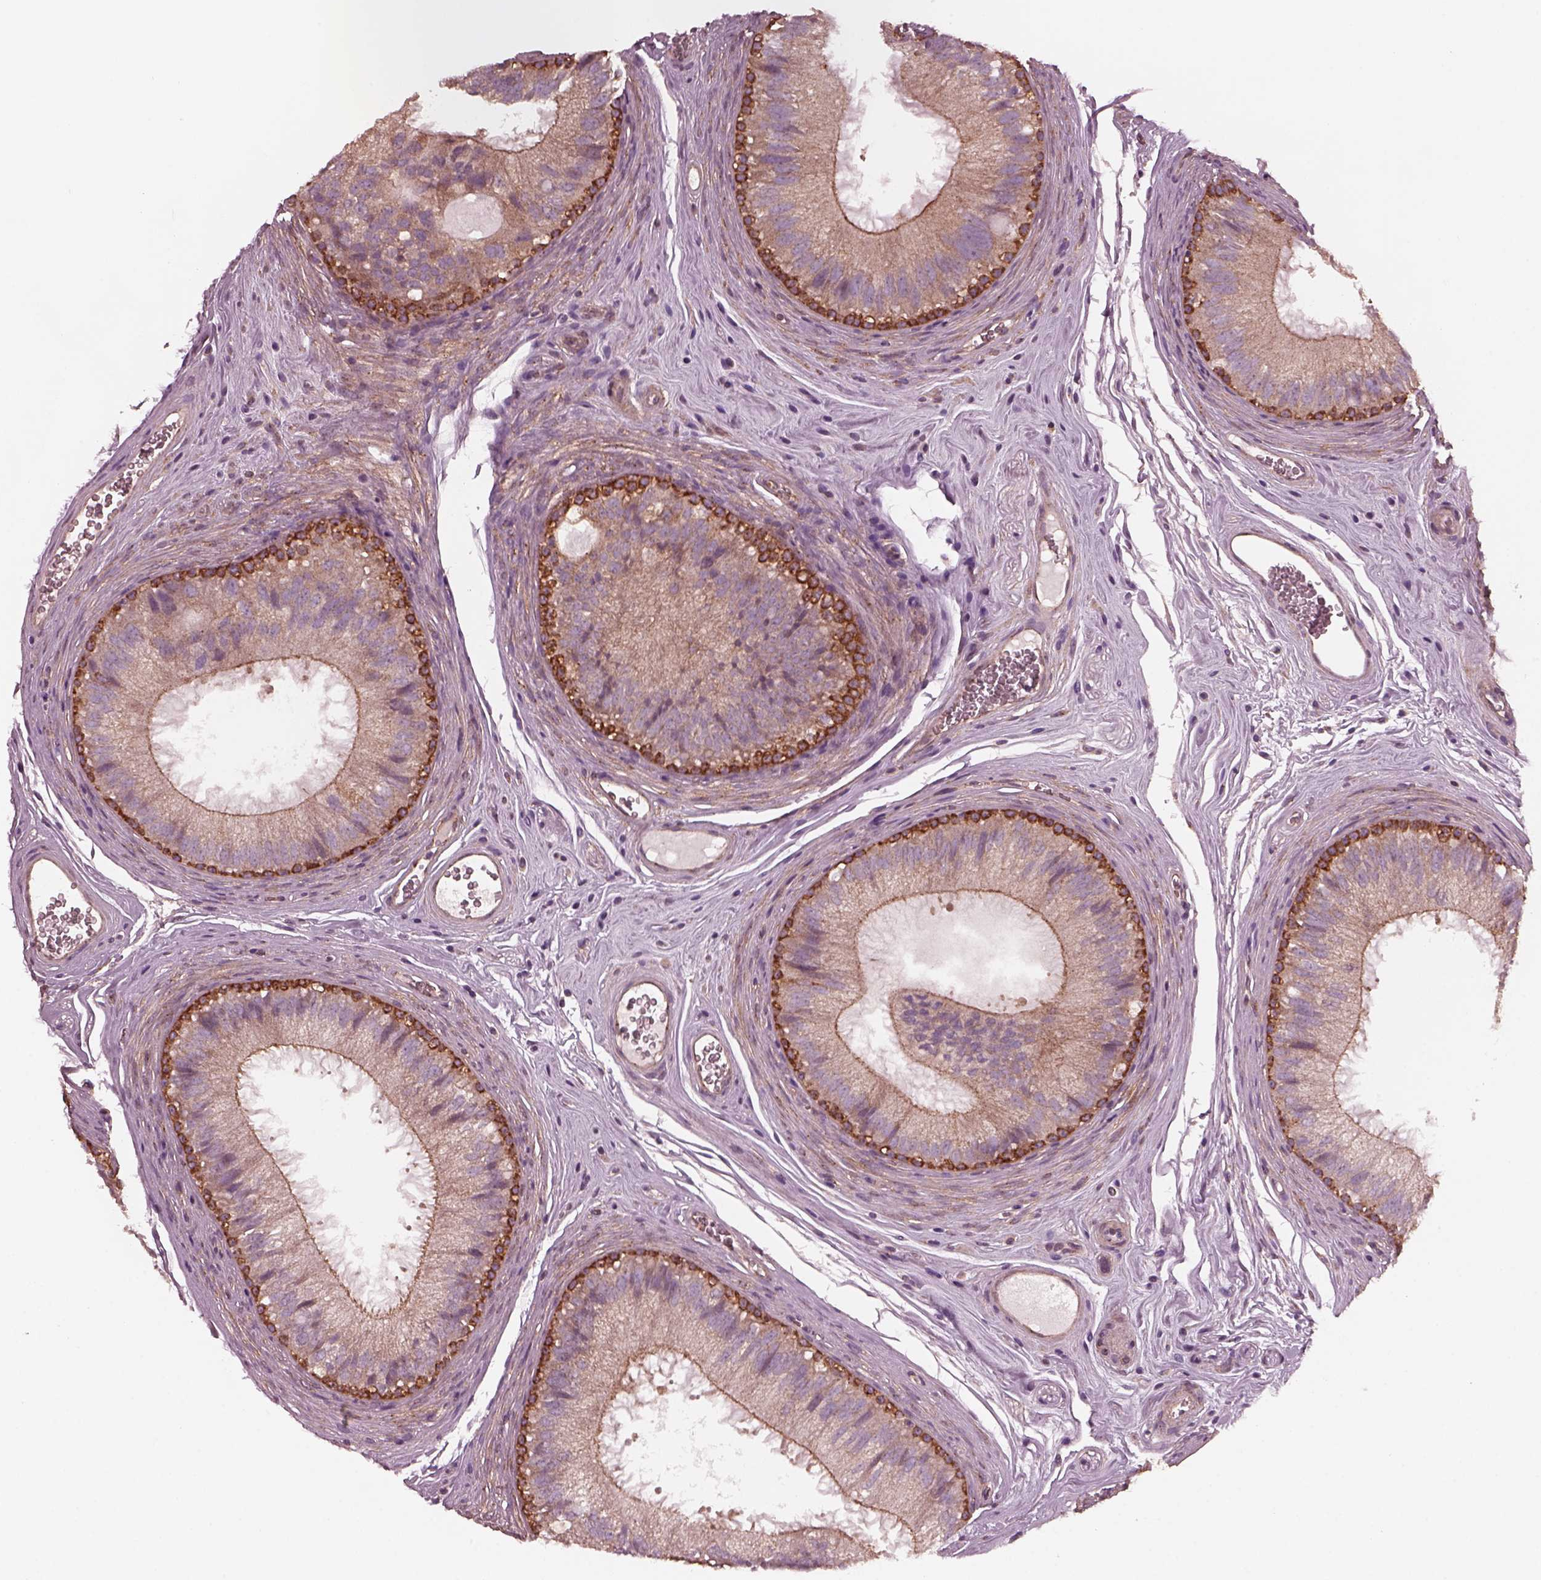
{"staining": {"intensity": "strong", "quantity": "25%-75%", "location": "cytoplasmic/membranous"}, "tissue": "epididymis", "cell_type": "Glandular cells", "image_type": "normal", "snomed": [{"axis": "morphology", "description": "Normal tissue, NOS"}, {"axis": "topography", "description": "Epididymis"}], "caption": "Protein expression analysis of normal epididymis shows strong cytoplasmic/membranous positivity in approximately 25%-75% of glandular cells. The staining was performed using DAB to visualize the protein expression in brown, while the nuclei were stained in blue with hematoxylin (Magnification: 20x).", "gene": "TUBG1", "patient": {"sex": "male", "age": 37}}